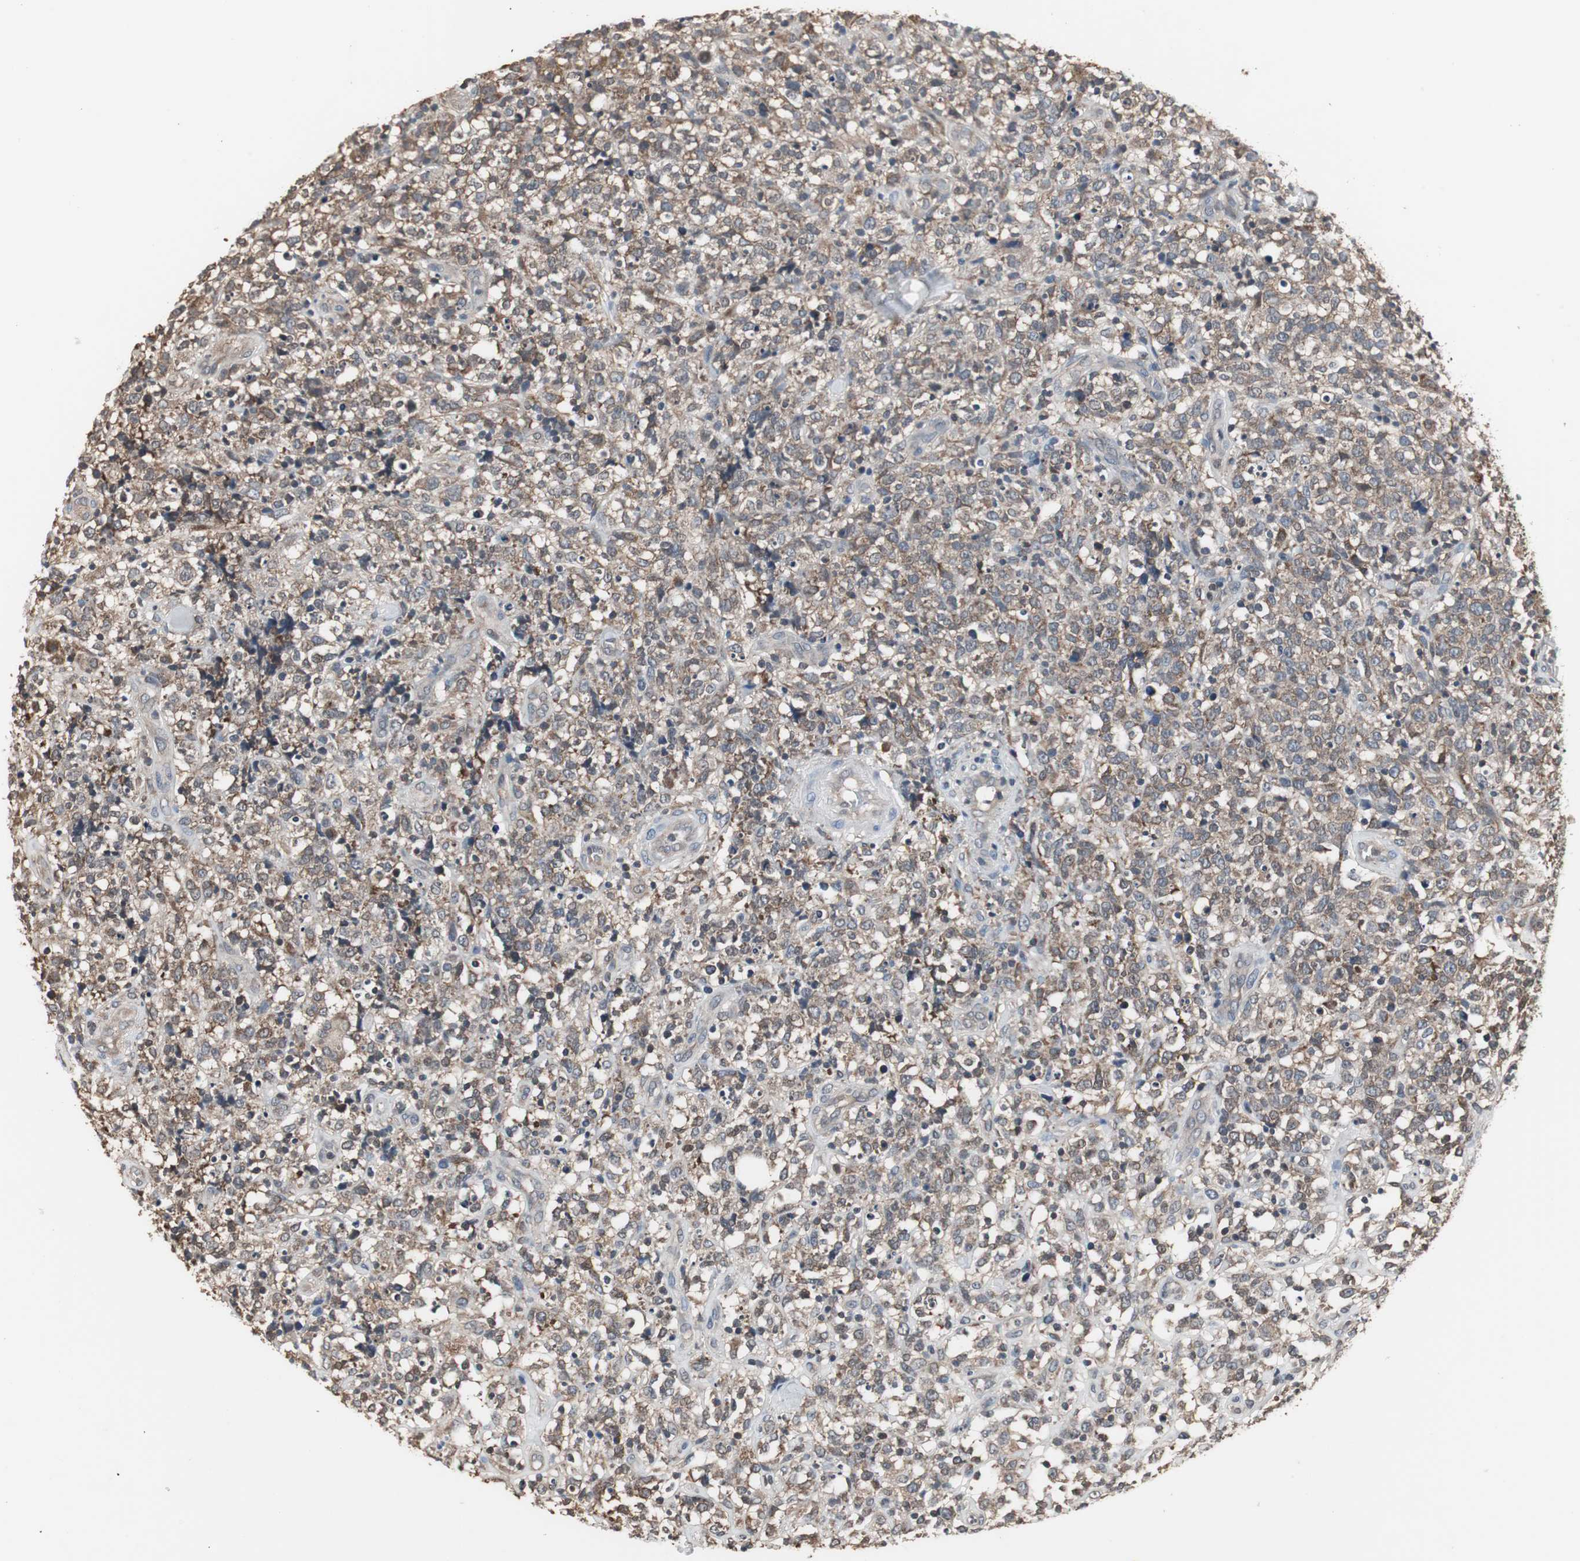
{"staining": {"intensity": "moderate", "quantity": "25%-75%", "location": "cytoplasmic/membranous"}, "tissue": "lymphoma", "cell_type": "Tumor cells", "image_type": "cancer", "snomed": [{"axis": "morphology", "description": "Malignant lymphoma, non-Hodgkin's type, High grade"}, {"axis": "topography", "description": "Lymph node"}], "caption": "Immunohistochemistry staining of malignant lymphoma, non-Hodgkin's type (high-grade), which demonstrates medium levels of moderate cytoplasmic/membranous expression in about 25%-75% of tumor cells indicating moderate cytoplasmic/membranous protein expression. The staining was performed using DAB (3,3'-diaminobenzidine) (brown) for protein detection and nuclei were counterstained in hematoxylin (blue).", "gene": "ZSCAN22", "patient": {"sex": "female", "age": 73}}